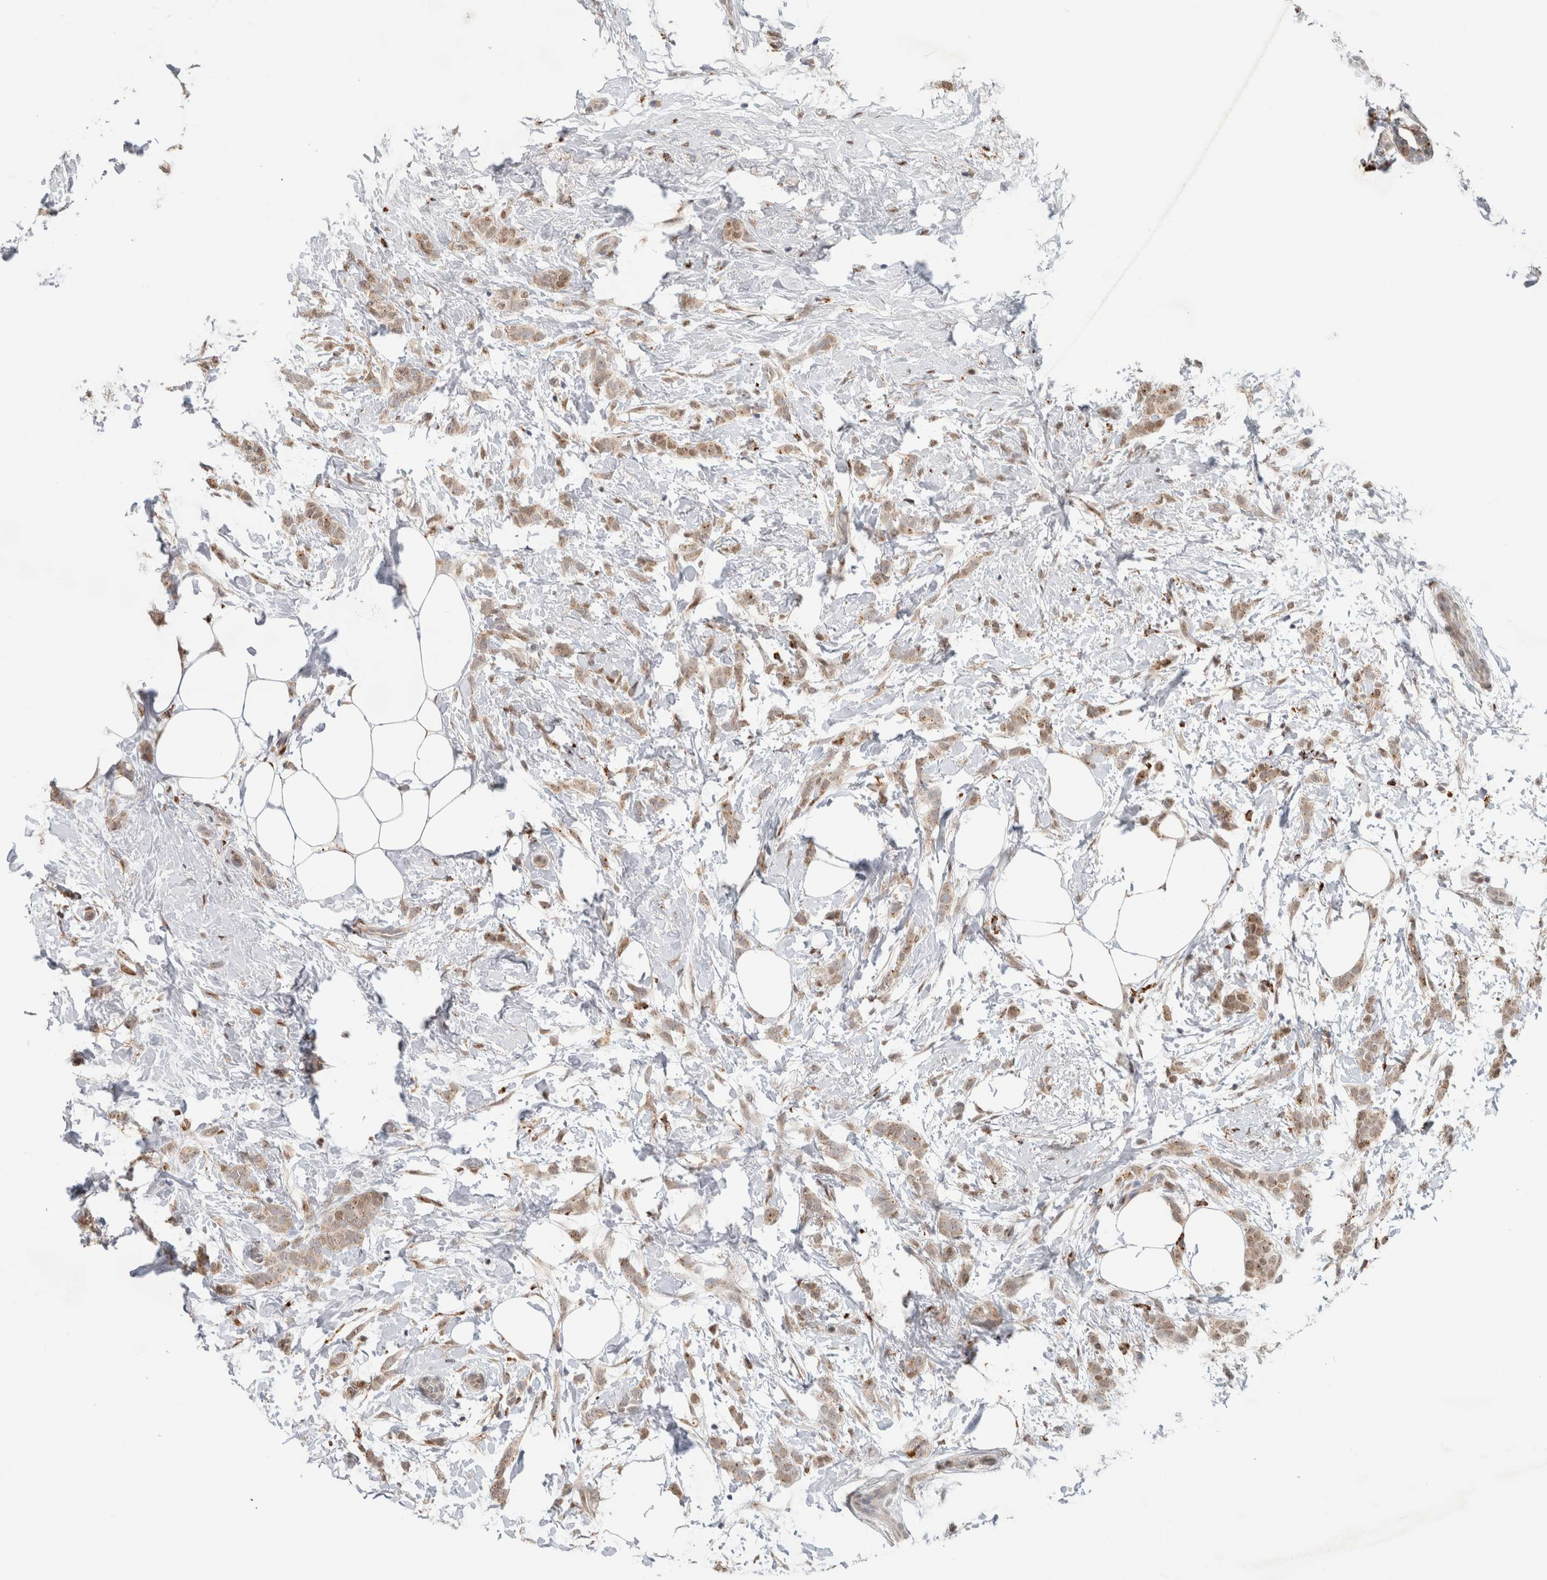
{"staining": {"intensity": "weak", "quantity": ">75%", "location": "cytoplasmic/membranous,nuclear"}, "tissue": "breast cancer", "cell_type": "Tumor cells", "image_type": "cancer", "snomed": [{"axis": "morphology", "description": "Lobular carcinoma, in situ"}, {"axis": "morphology", "description": "Lobular carcinoma"}, {"axis": "topography", "description": "Breast"}], "caption": "Breast cancer (lobular carcinoma) tissue reveals weak cytoplasmic/membranous and nuclear positivity in about >75% of tumor cells, visualized by immunohistochemistry. (DAB (3,3'-diaminobenzidine) = brown stain, brightfield microscopy at high magnification).", "gene": "NAB2", "patient": {"sex": "female", "age": 41}}